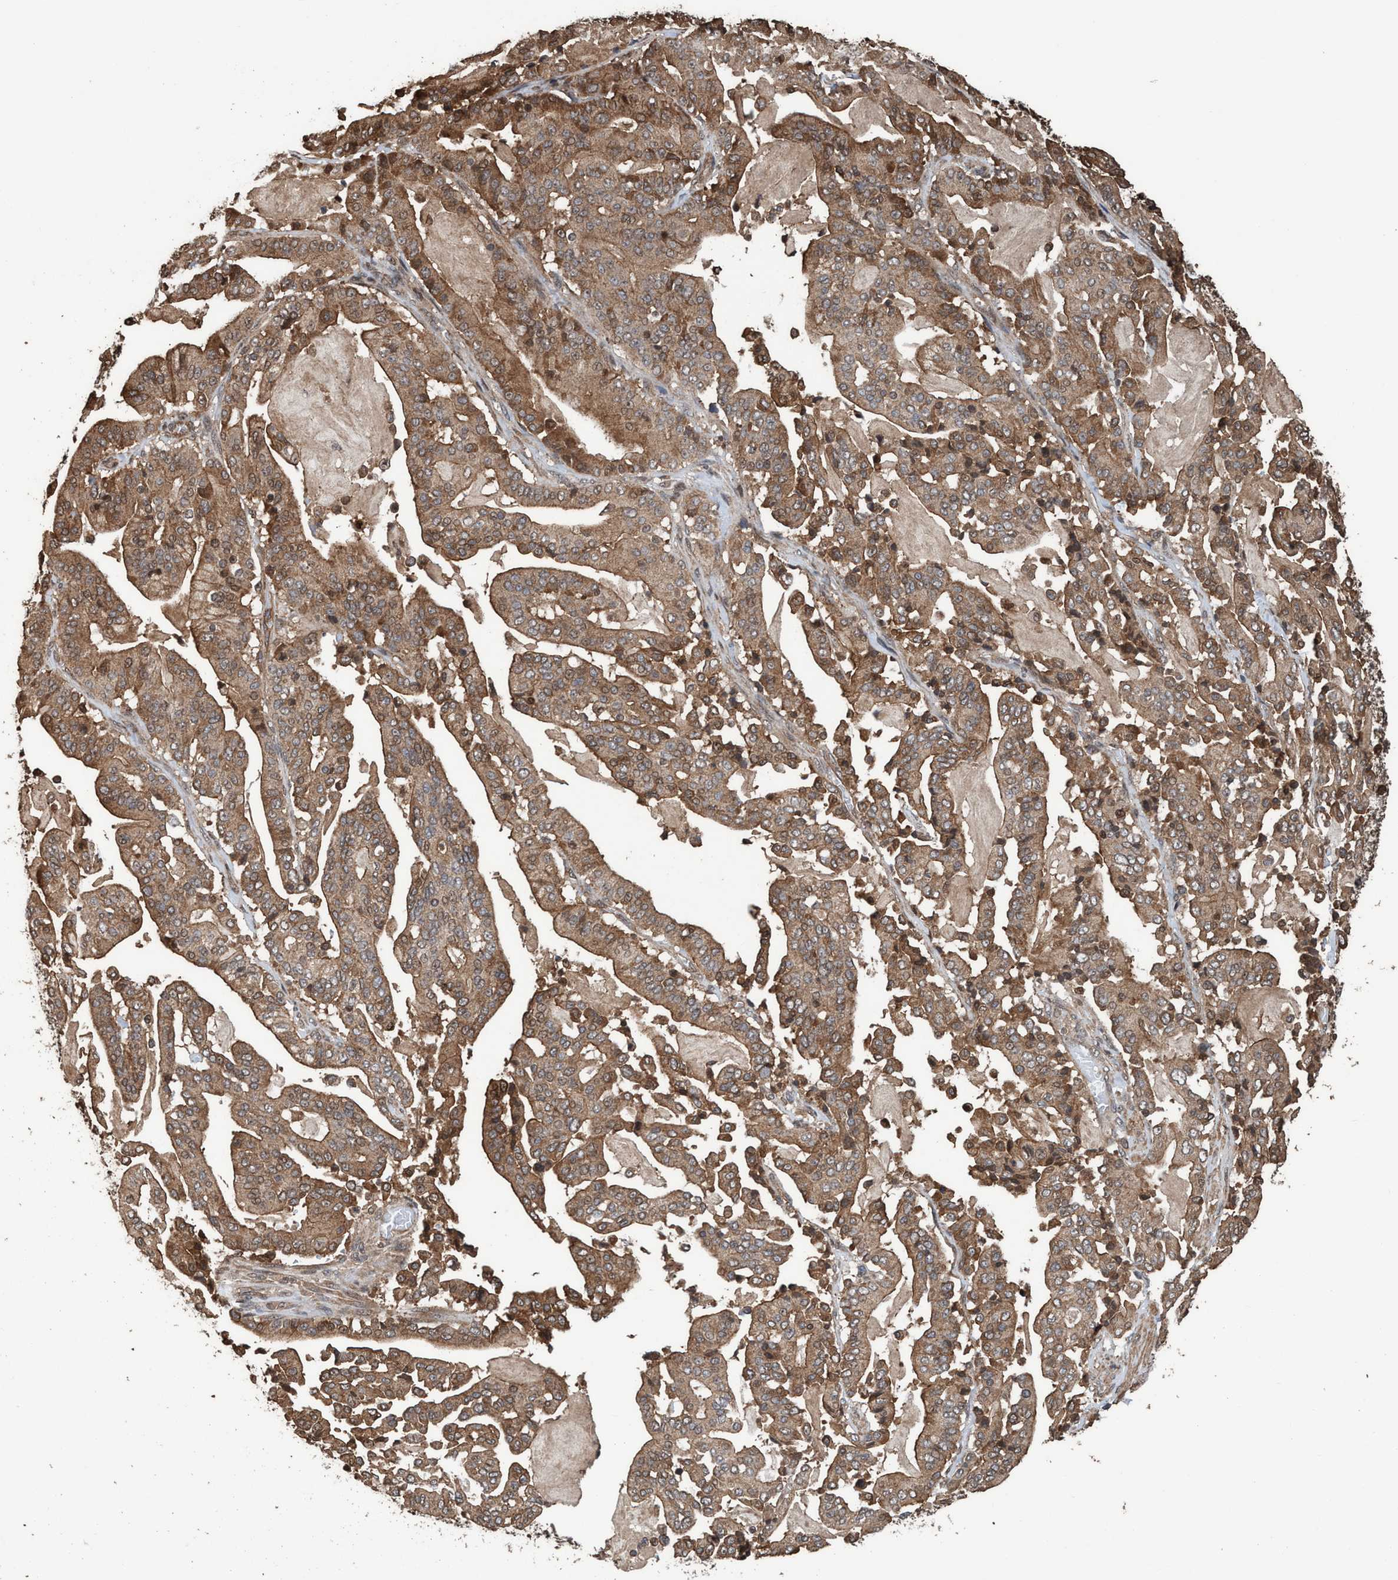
{"staining": {"intensity": "moderate", "quantity": ">75%", "location": "cytoplasmic/membranous"}, "tissue": "pancreatic cancer", "cell_type": "Tumor cells", "image_type": "cancer", "snomed": [{"axis": "morphology", "description": "Adenocarcinoma, NOS"}, {"axis": "topography", "description": "Pancreas"}], "caption": "Brown immunohistochemical staining in human pancreatic cancer shows moderate cytoplasmic/membranous positivity in approximately >75% of tumor cells.", "gene": "TRPC7", "patient": {"sex": "male", "age": 63}}